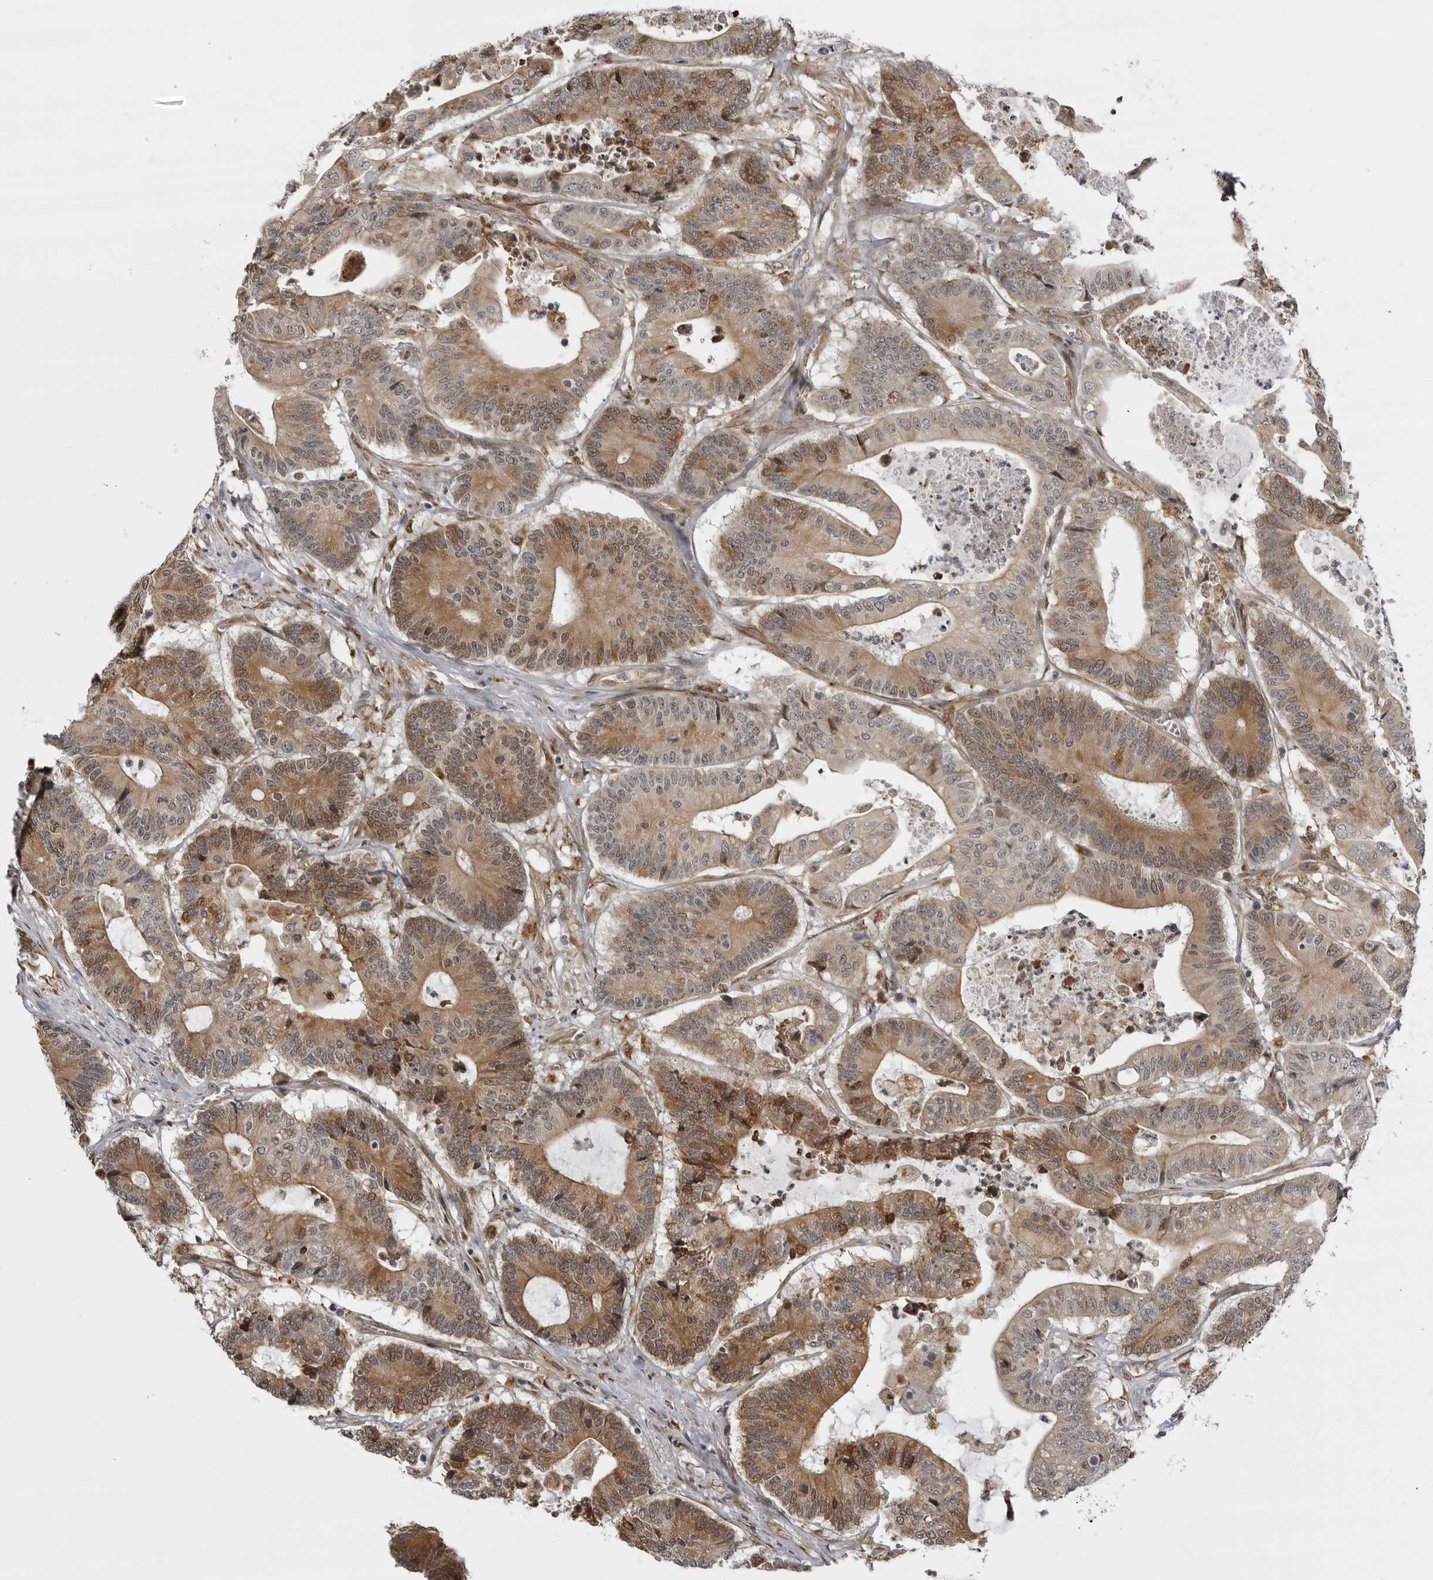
{"staining": {"intensity": "moderate", "quantity": ">75%", "location": "cytoplasmic/membranous"}, "tissue": "colorectal cancer", "cell_type": "Tumor cells", "image_type": "cancer", "snomed": [{"axis": "morphology", "description": "Adenocarcinoma, NOS"}, {"axis": "topography", "description": "Colon"}], "caption": "Colorectal cancer stained with DAB immunohistochemistry (IHC) displays medium levels of moderate cytoplasmic/membranous positivity in about >75% of tumor cells.", "gene": "DNAH14", "patient": {"sex": "female", "age": 84}}